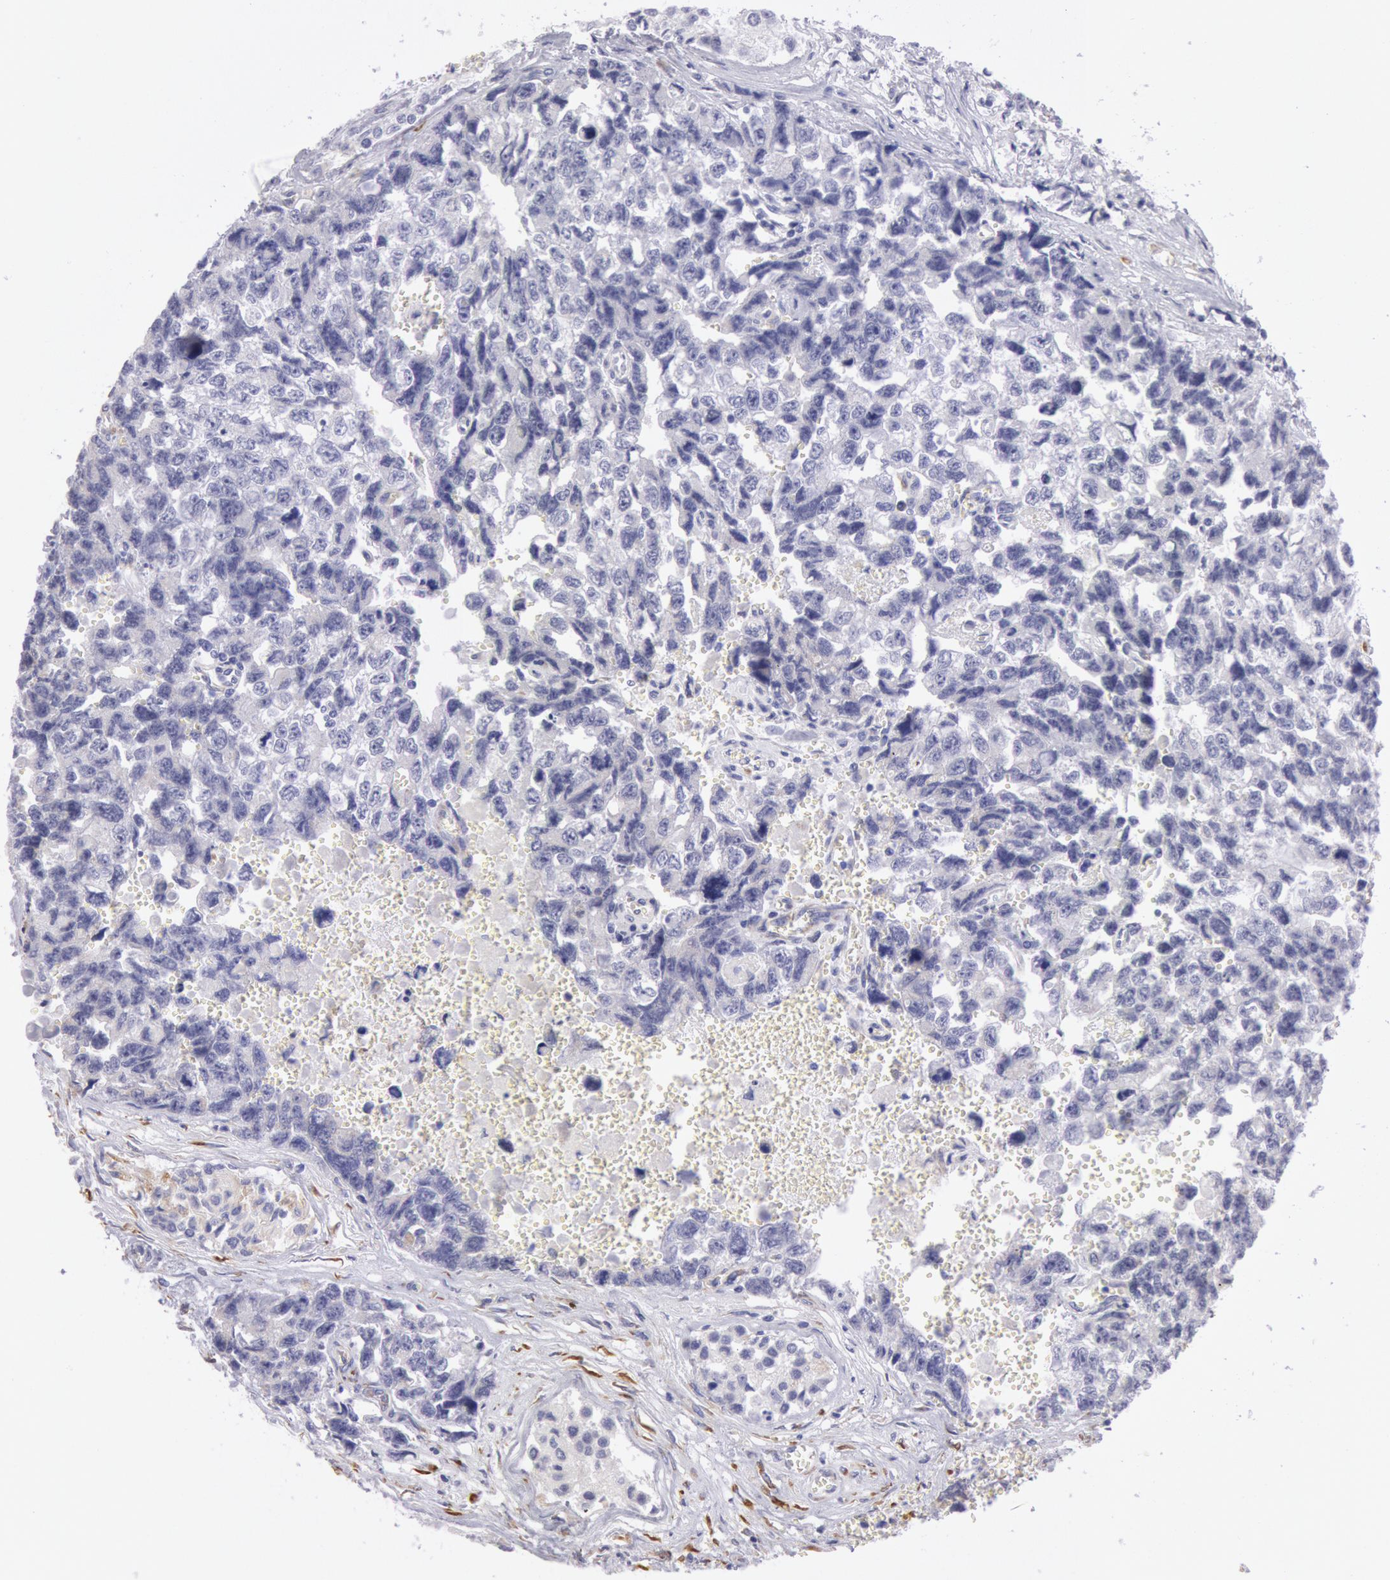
{"staining": {"intensity": "negative", "quantity": "none", "location": "none"}, "tissue": "testis cancer", "cell_type": "Tumor cells", "image_type": "cancer", "snomed": [{"axis": "morphology", "description": "Carcinoma, Embryonal, NOS"}, {"axis": "topography", "description": "Testis"}], "caption": "The image reveals no significant expression in tumor cells of testis embryonal carcinoma.", "gene": "CIDEB", "patient": {"sex": "male", "age": 31}}